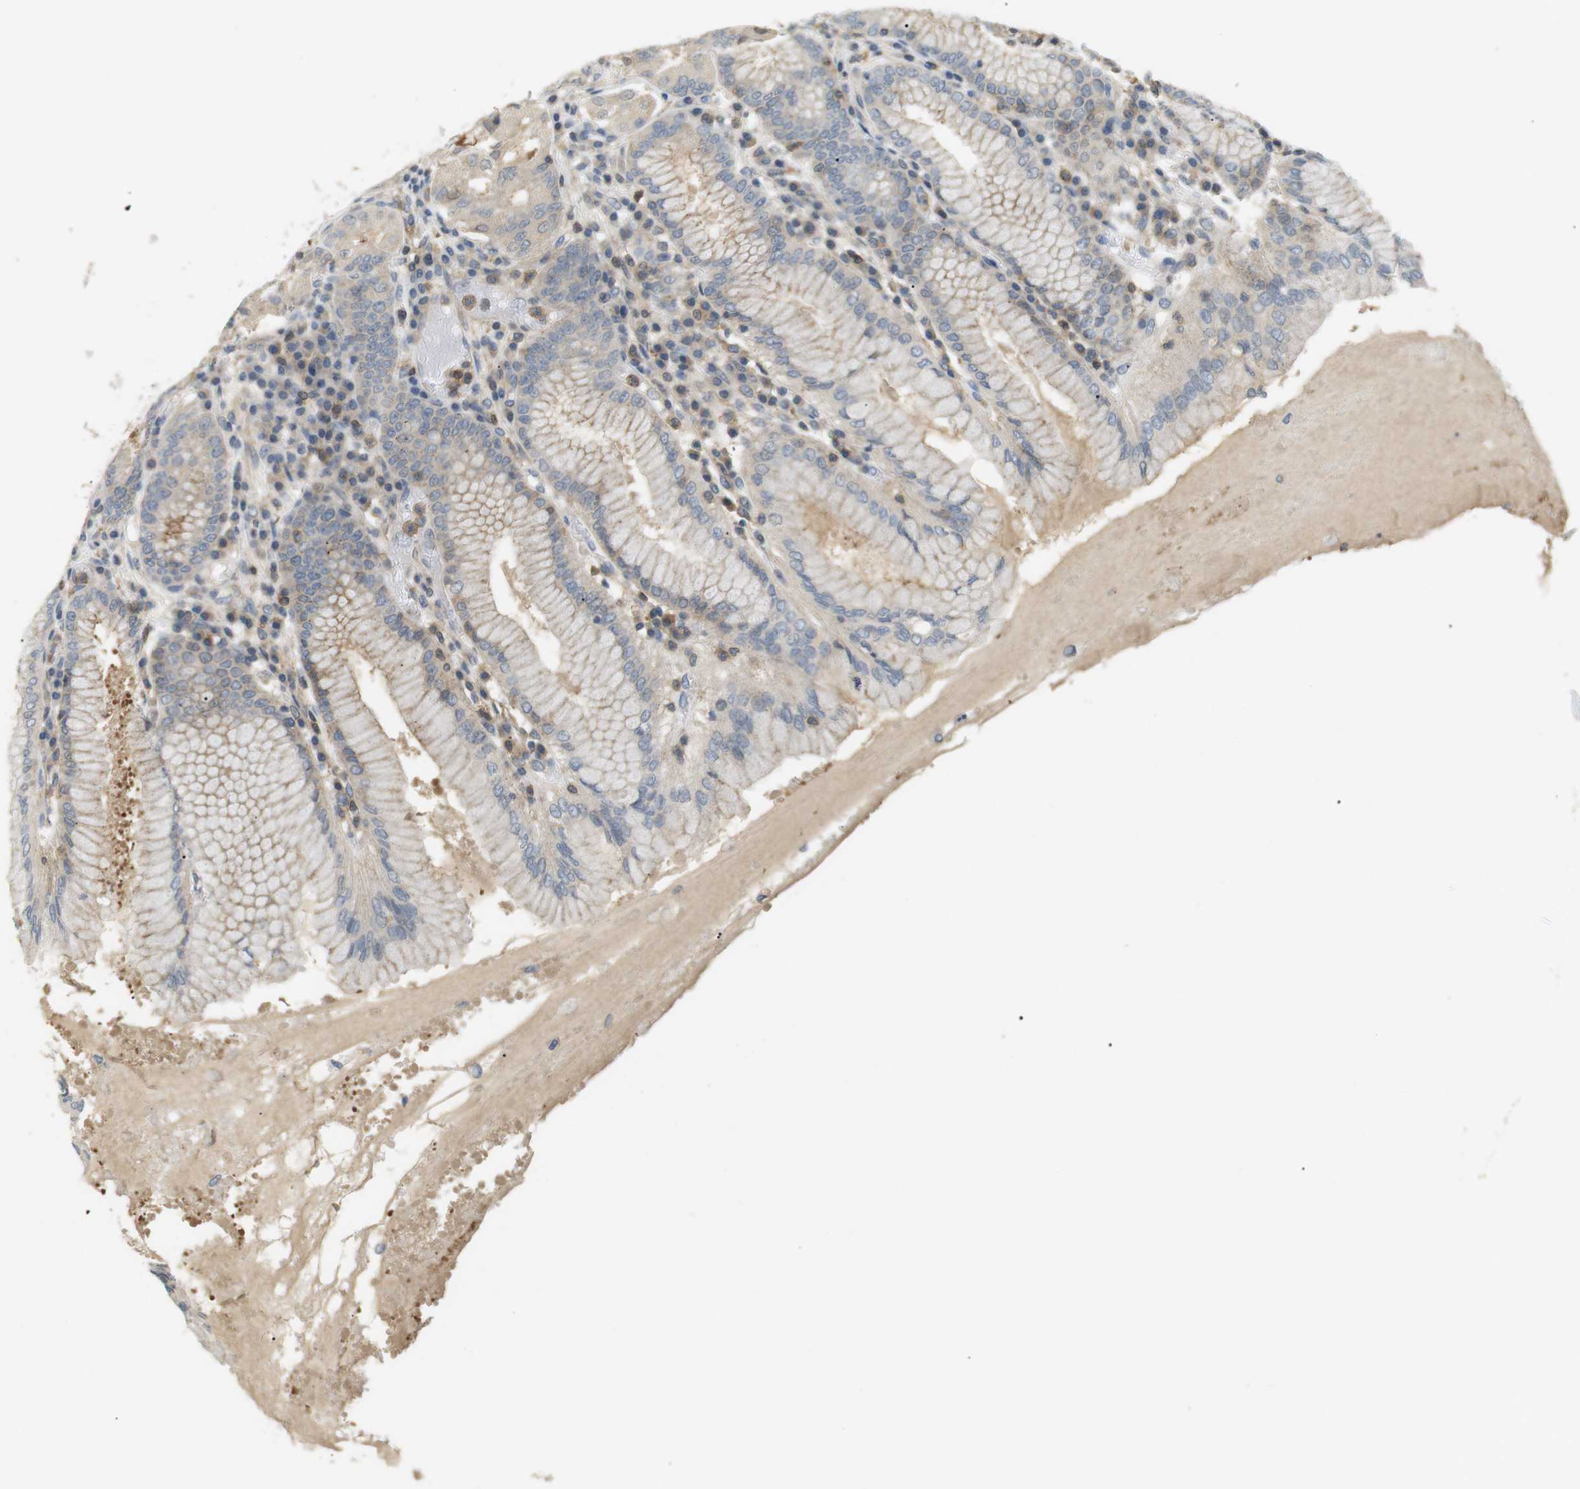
{"staining": {"intensity": "weak", "quantity": ">75%", "location": "cytoplasmic/membranous"}, "tissue": "stomach", "cell_type": "Glandular cells", "image_type": "normal", "snomed": [{"axis": "morphology", "description": "Normal tissue, NOS"}, {"axis": "topography", "description": "Stomach"}, {"axis": "topography", "description": "Stomach, lower"}], "caption": "This histopathology image displays immunohistochemistry (IHC) staining of benign human stomach, with low weak cytoplasmic/membranous expression in approximately >75% of glandular cells.", "gene": "P2RY1", "patient": {"sex": "female", "age": 56}}